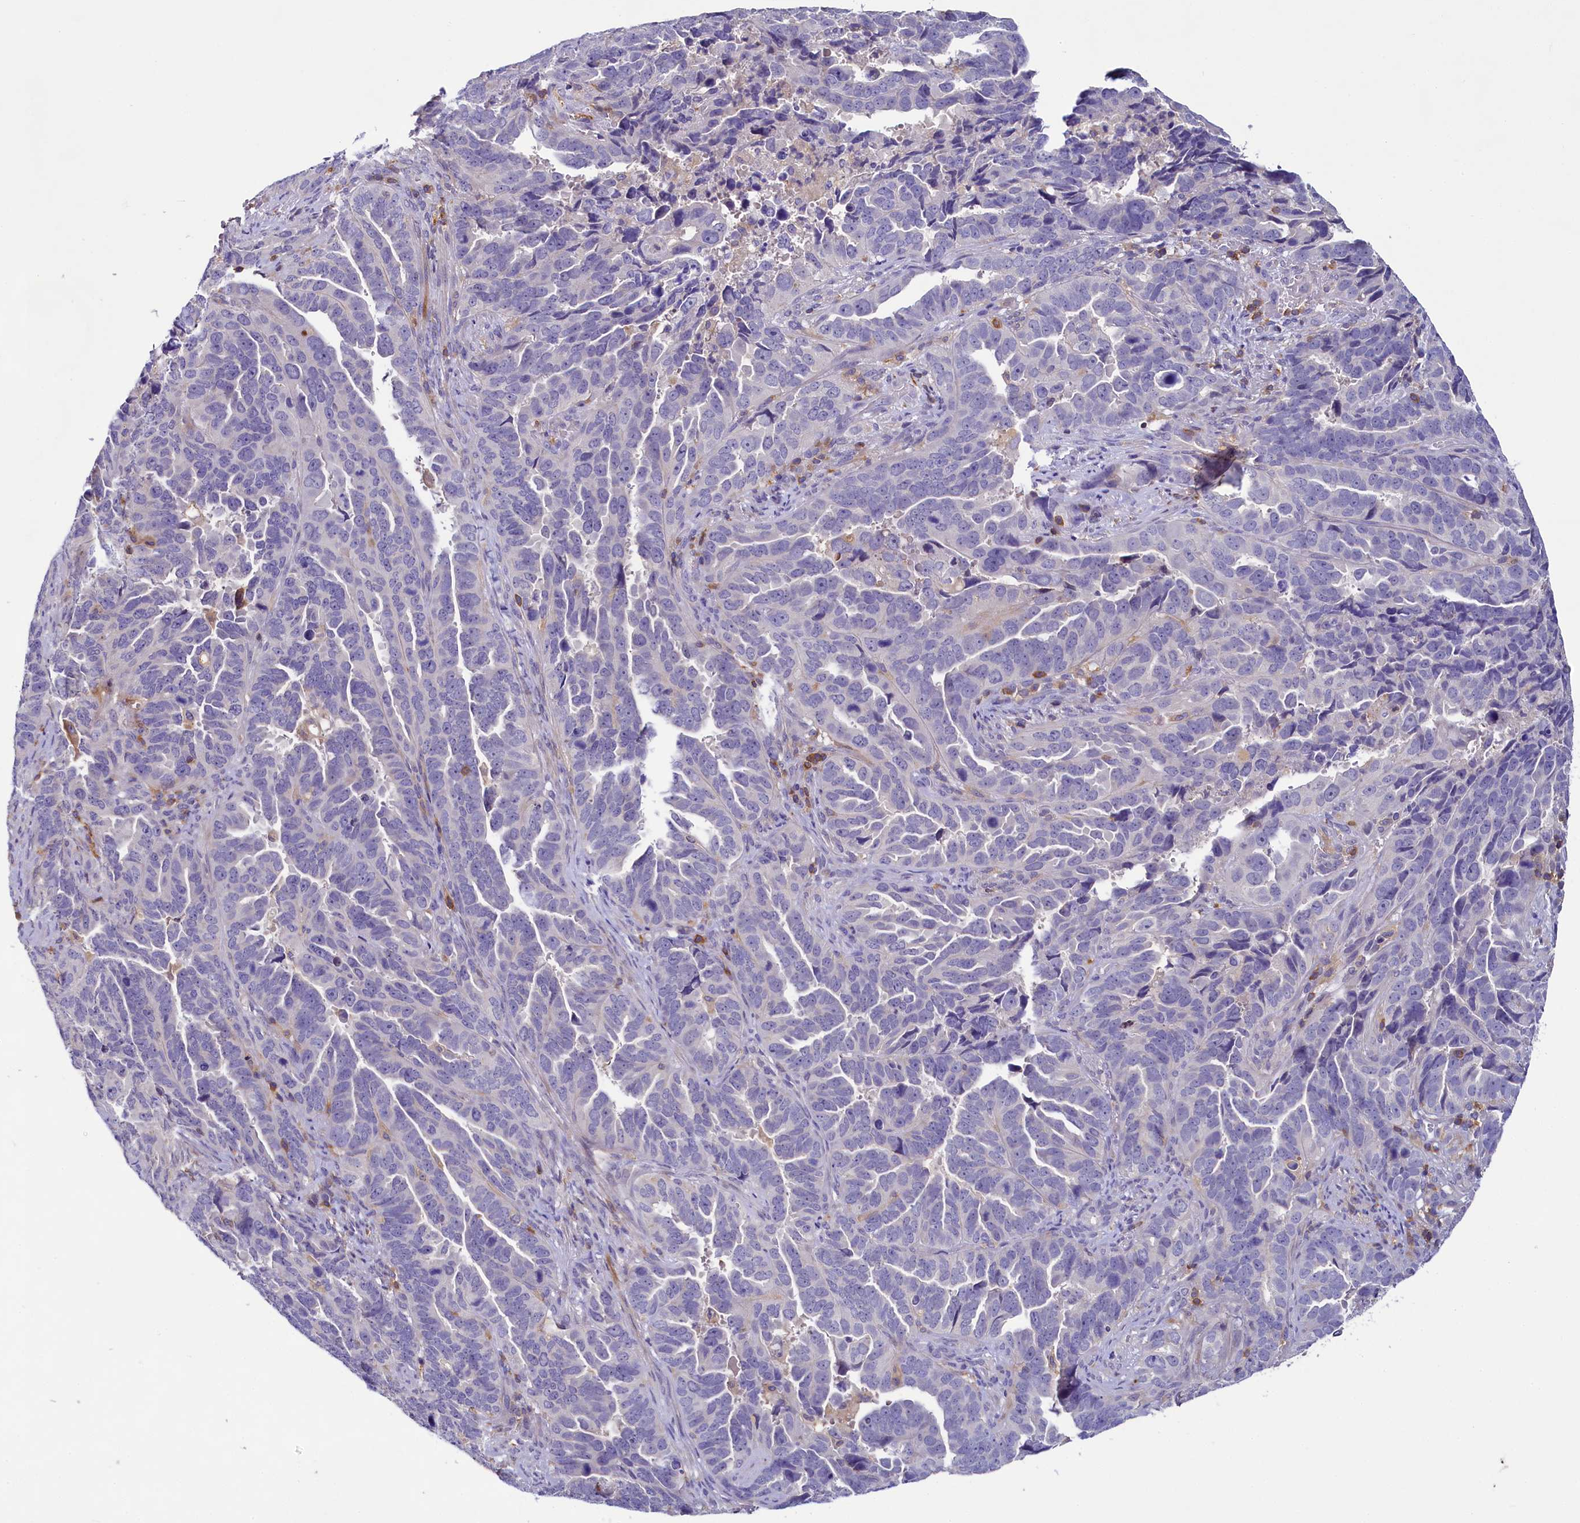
{"staining": {"intensity": "negative", "quantity": "none", "location": "none"}, "tissue": "endometrial cancer", "cell_type": "Tumor cells", "image_type": "cancer", "snomed": [{"axis": "morphology", "description": "Adenocarcinoma, NOS"}, {"axis": "topography", "description": "Endometrium"}], "caption": "Endometrial adenocarcinoma was stained to show a protein in brown. There is no significant positivity in tumor cells.", "gene": "FGFR2", "patient": {"sex": "female", "age": 65}}